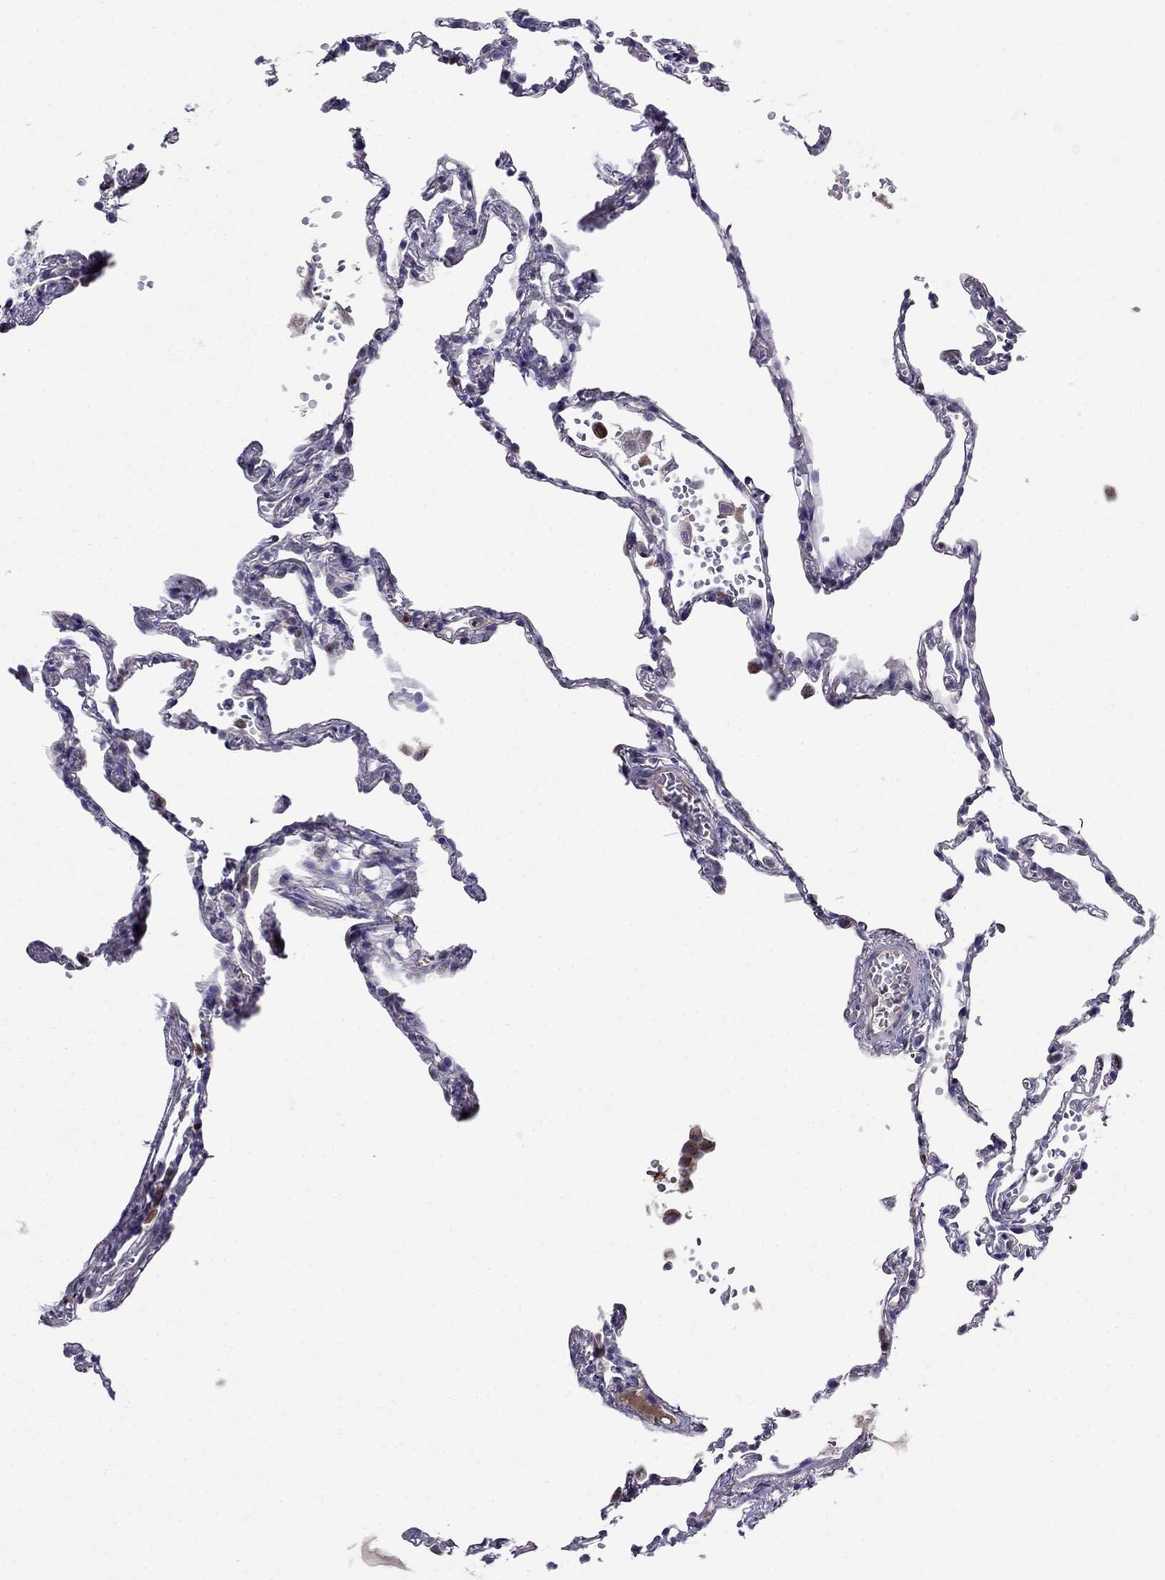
{"staining": {"intensity": "negative", "quantity": "none", "location": "none"}, "tissue": "lung", "cell_type": "Alveolar cells", "image_type": "normal", "snomed": [{"axis": "morphology", "description": "Normal tissue, NOS"}, {"axis": "topography", "description": "Lung"}], "caption": "A photomicrograph of lung stained for a protein exhibits no brown staining in alveolar cells. (DAB immunohistochemistry with hematoxylin counter stain).", "gene": "SPINT4", "patient": {"sex": "male", "age": 78}}